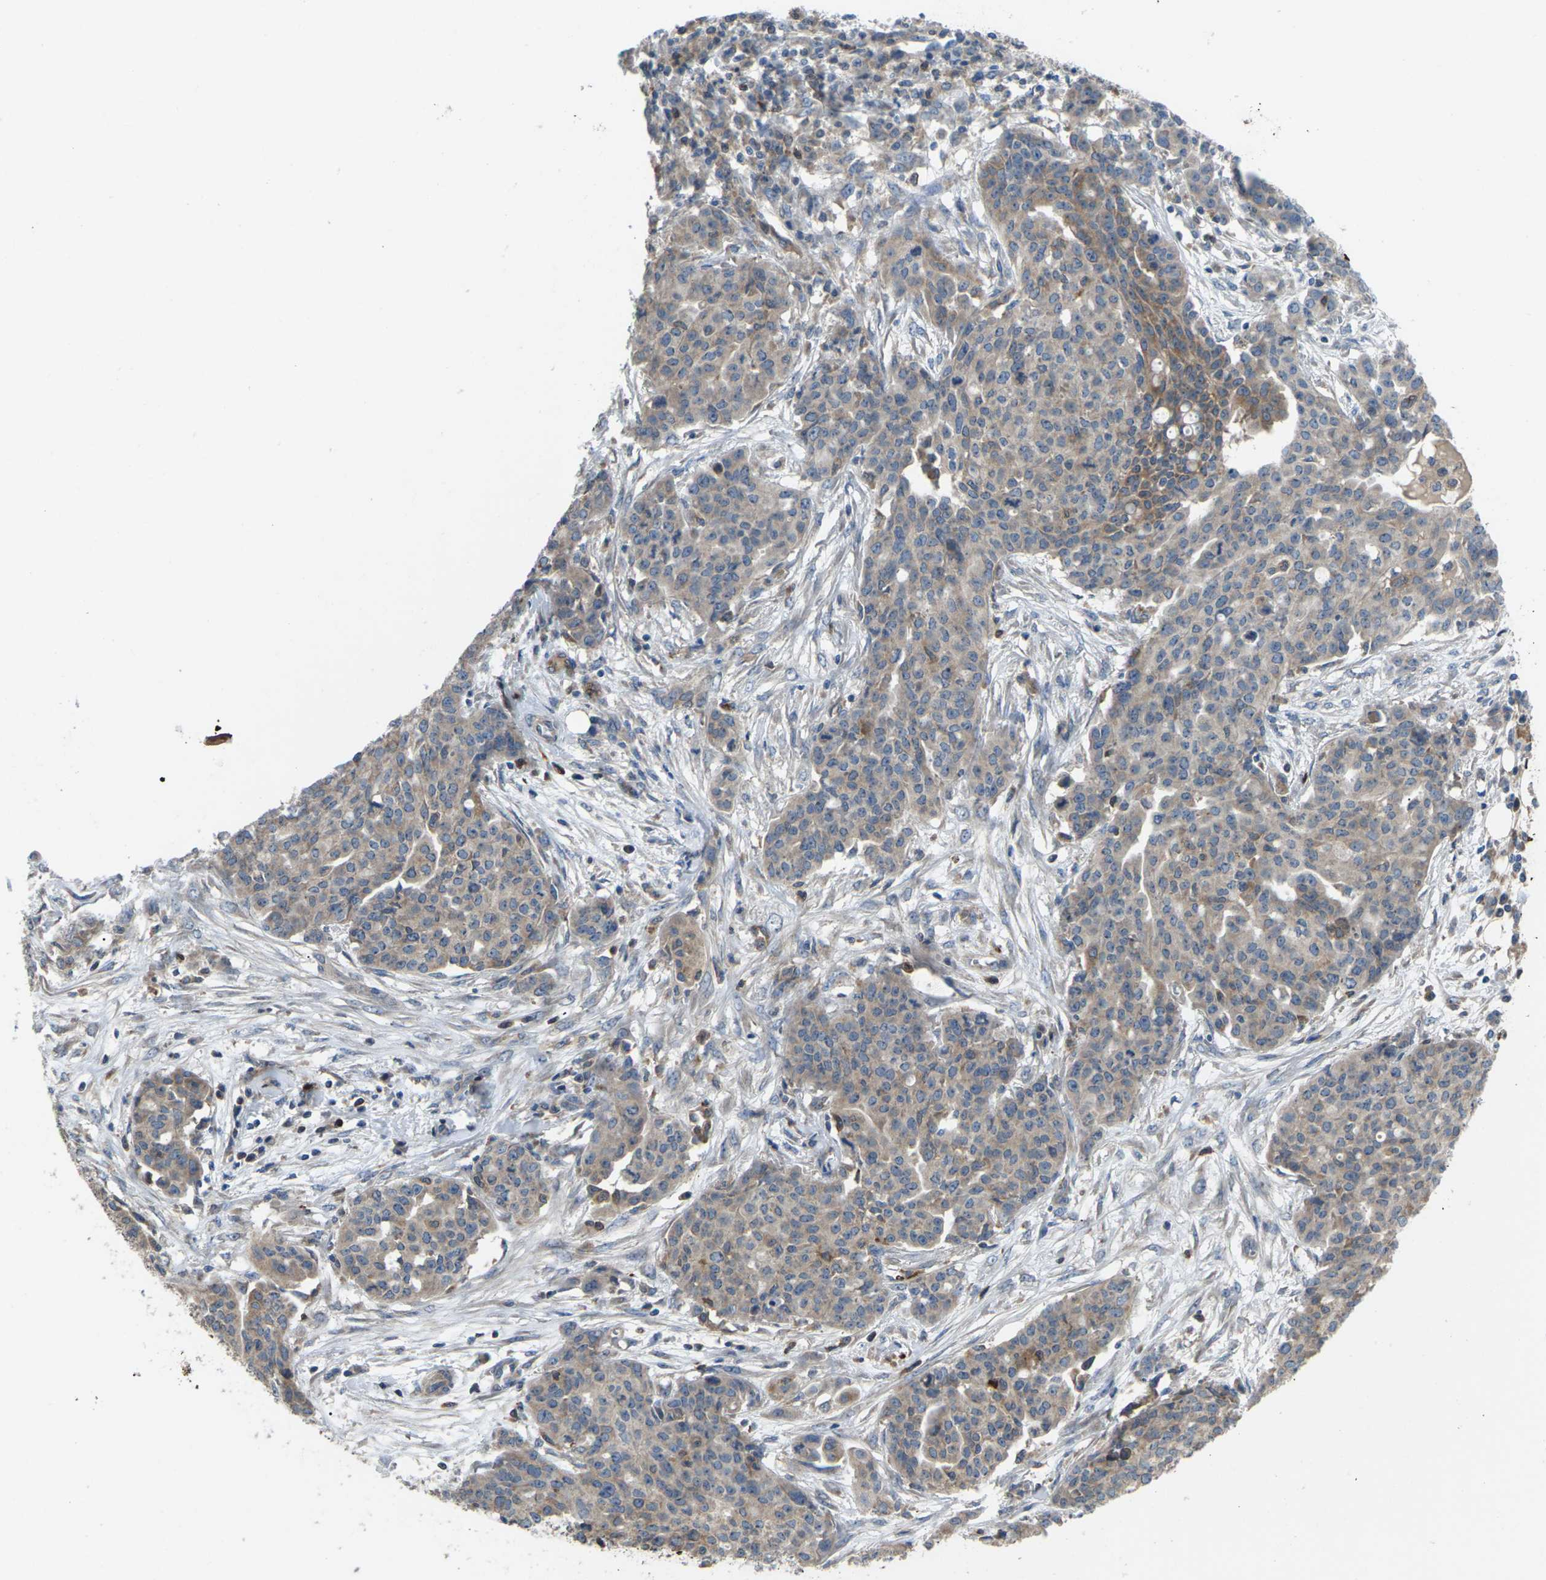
{"staining": {"intensity": "weak", "quantity": "<25%", "location": "cytoplasmic/membranous"}, "tissue": "ovarian cancer", "cell_type": "Tumor cells", "image_type": "cancer", "snomed": [{"axis": "morphology", "description": "Cystadenocarcinoma, serous, NOS"}, {"axis": "topography", "description": "Soft tissue"}, {"axis": "topography", "description": "Ovary"}], "caption": "The image displays no staining of tumor cells in serous cystadenocarcinoma (ovarian).", "gene": "TIAM1", "patient": {"sex": "female", "age": 57}}